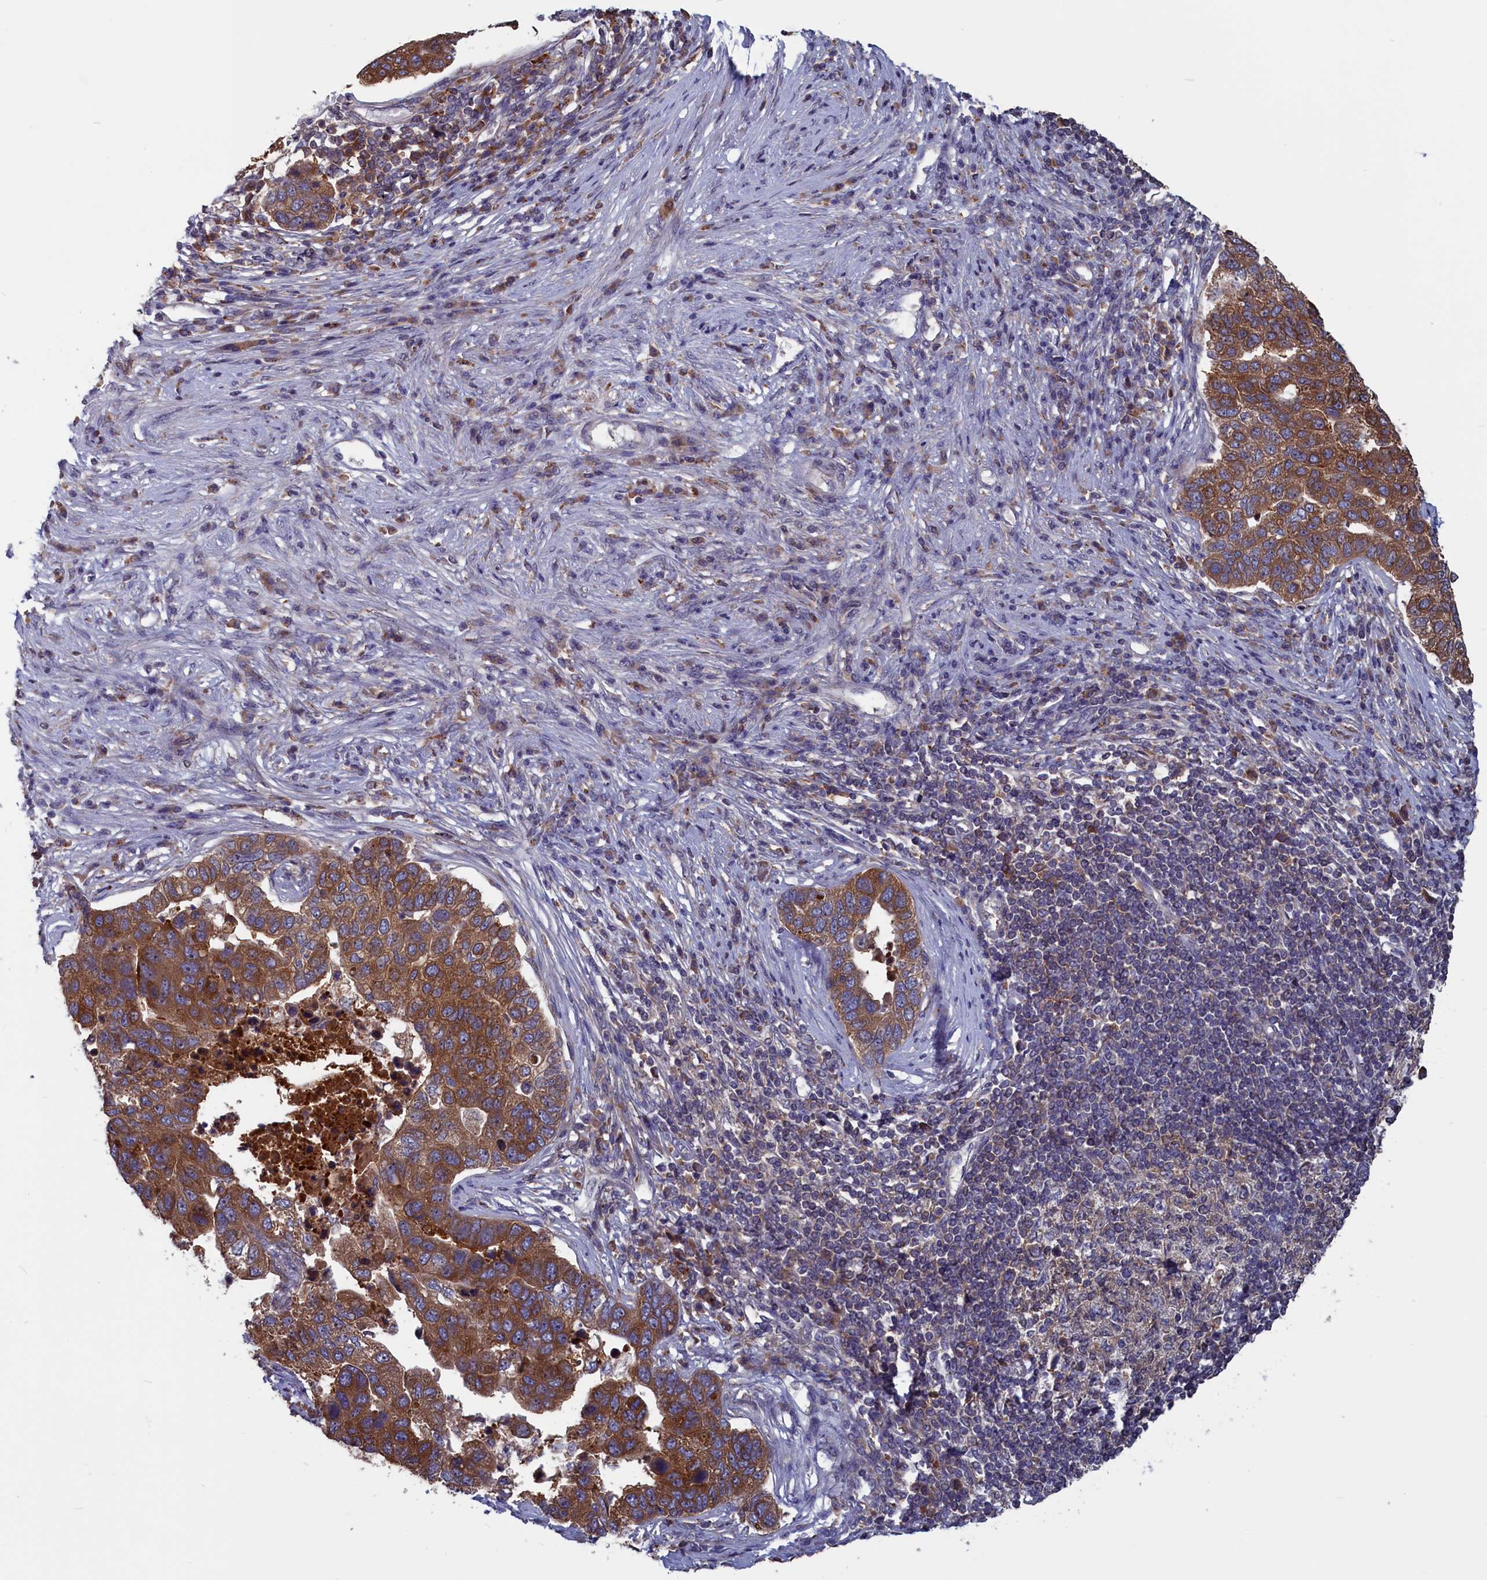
{"staining": {"intensity": "moderate", "quantity": ">75%", "location": "cytoplasmic/membranous"}, "tissue": "pancreatic cancer", "cell_type": "Tumor cells", "image_type": "cancer", "snomed": [{"axis": "morphology", "description": "Adenocarcinoma, NOS"}, {"axis": "topography", "description": "Pancreas"}], "caption": "High-magnification brightfield microscopy of pancreatic cancer (adenocarcinoma) stained with DAB (3,3'-diaminobenzidine) (brown) and counterstained with hematoxylin (blue). tumor cells exhibit moderate cytoplasmic/membranous expression is seen in approximately>75% of cells.", "gene": "CACTIN", "patient": {"sex": "female", "age": 61}}